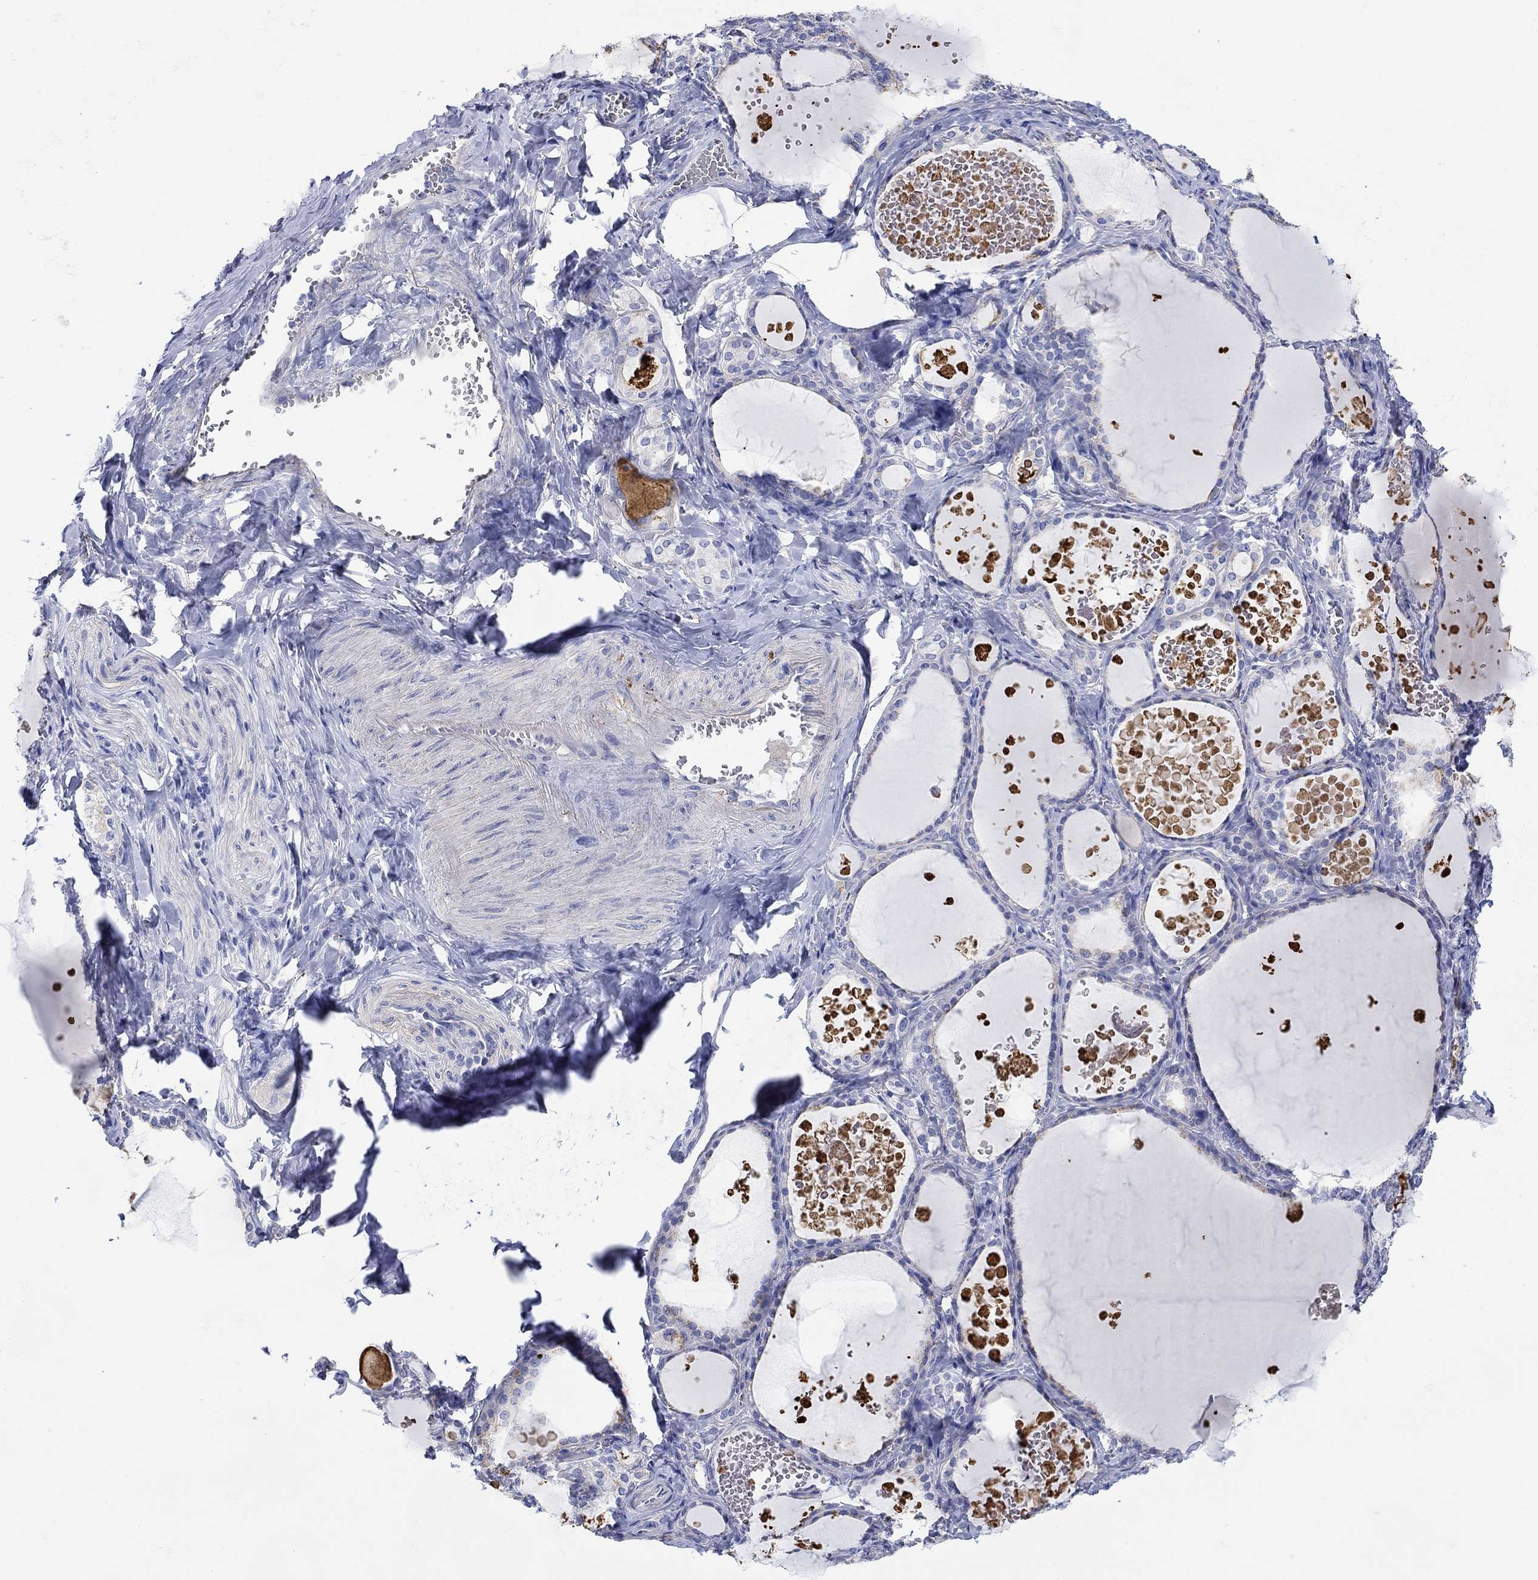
{"staining": {"intensity": "negative", "quantity": "none", "location": "none"}, "tissue": "thyroid gland", "cell_type": "Glandular cells", "image_type": "normal", "snomed": [{"axis": "morphology", "description": "Normal tissue, NOS"}, {"axis": "topography", "description": "Thyroid gland"}], "caption": "Glandular cells are negative for brown protein staining in benign thyroid gland. (DAB (3,3'-diaminobenzidine) immunohistochemistry (IHC) visualized using brightfield microscopy, high magnification).", "gene": "ANKMY1", "patient": {"sex": "female", "age": 56}}